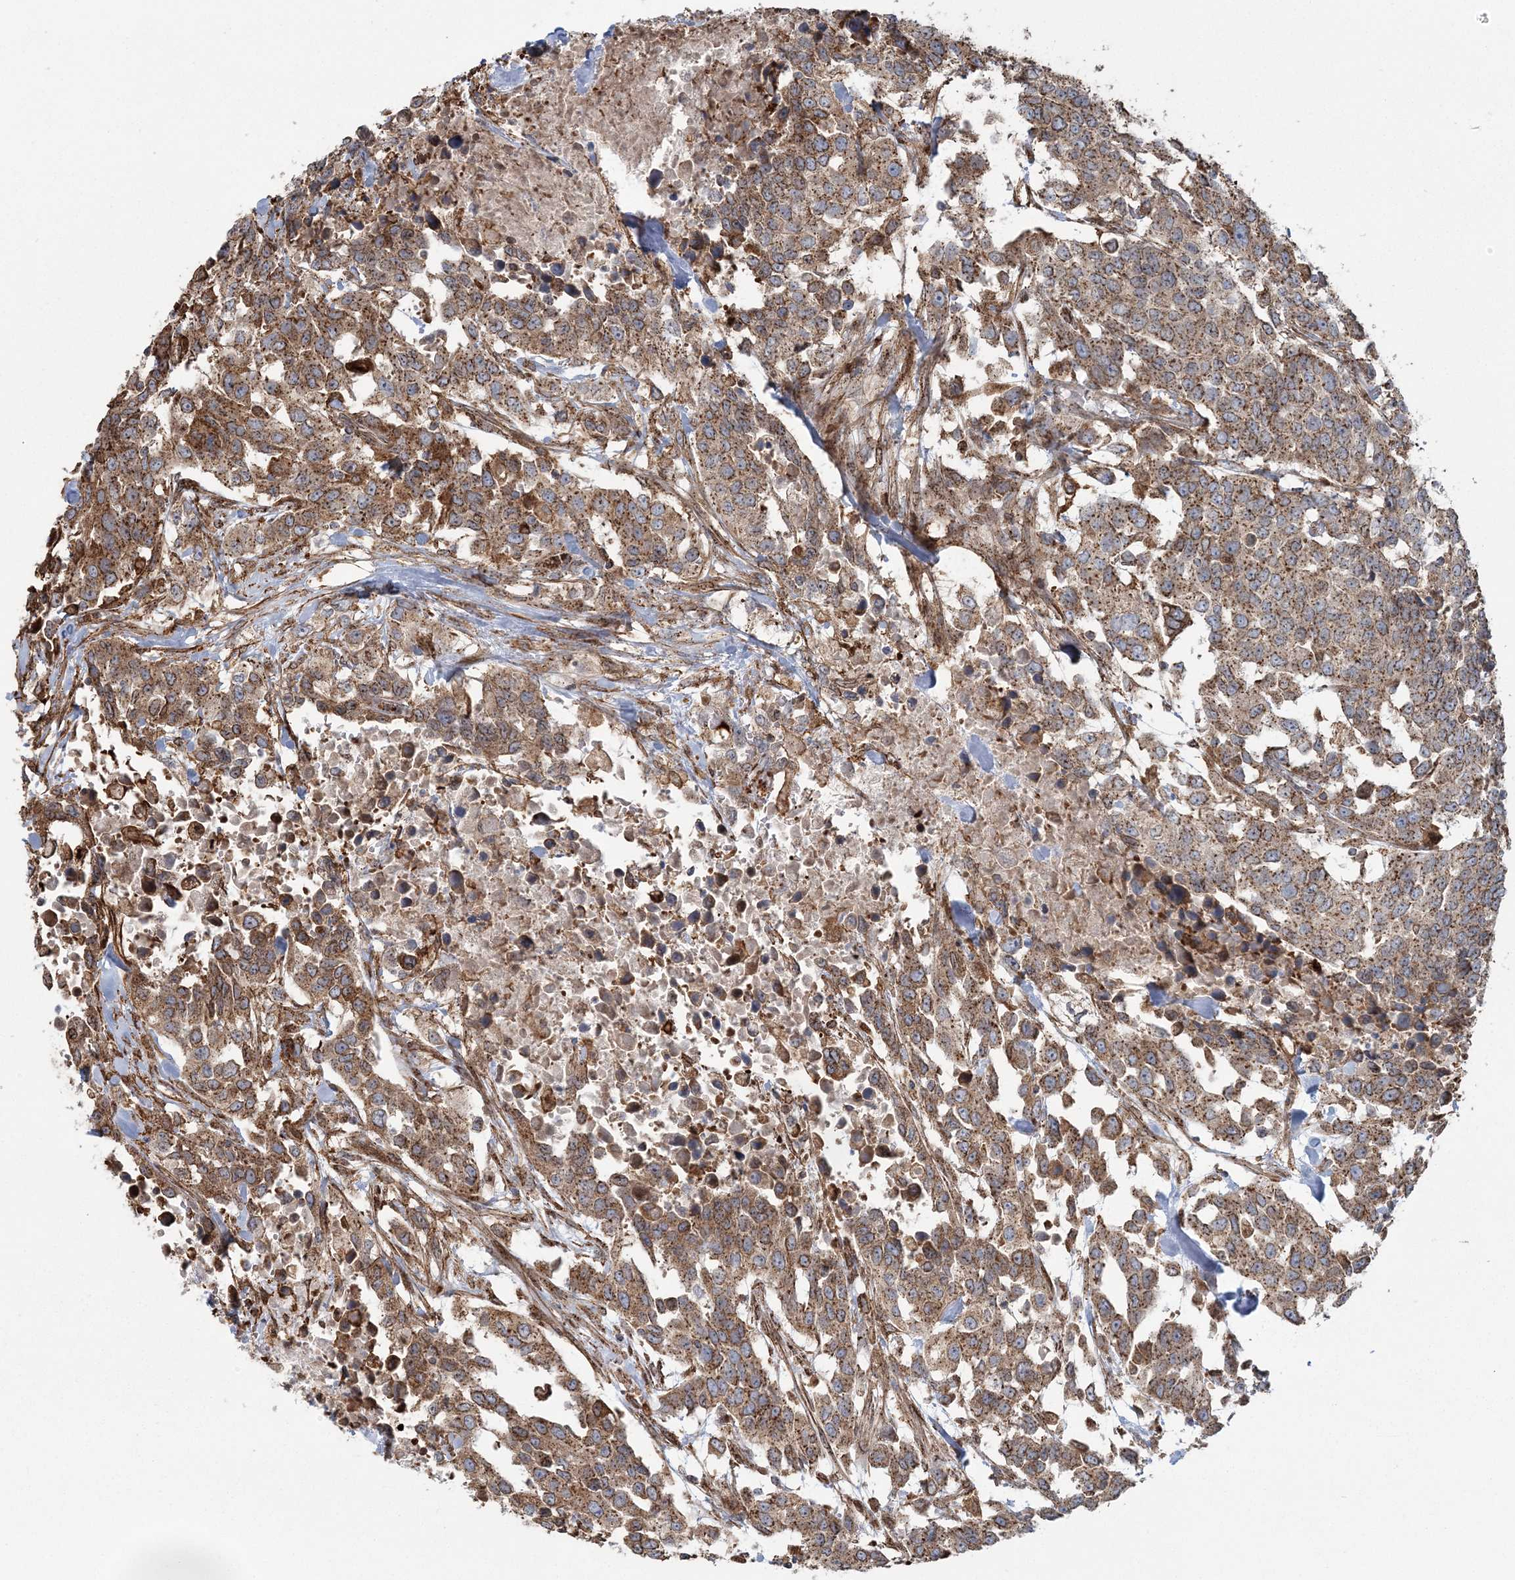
{"staining": {"intensity": "moderate", "quantity": ">75%", "location": "cytoplasmic/membranous"}, "tissue": "urothelial cancer", "cell_type": "Tumor cells", "image_type": "cancer", "snomed": [{"axis": "morphology", "description": "Urothelial carcinoma, High grade"}, {"axis": "topography", "description": "Urinary bladder"}], "caption": "This image demonstrates urothelial carcinoma (high-grade) stained with IHC to label a protein in brown. The cytoplasmic/membranous of tumor cells show moderate positivity for the protein. Nuclei are counter-stained blue.", "gene": "TRAF3IP2", "patient": {"sex": "female", "age": 80}}